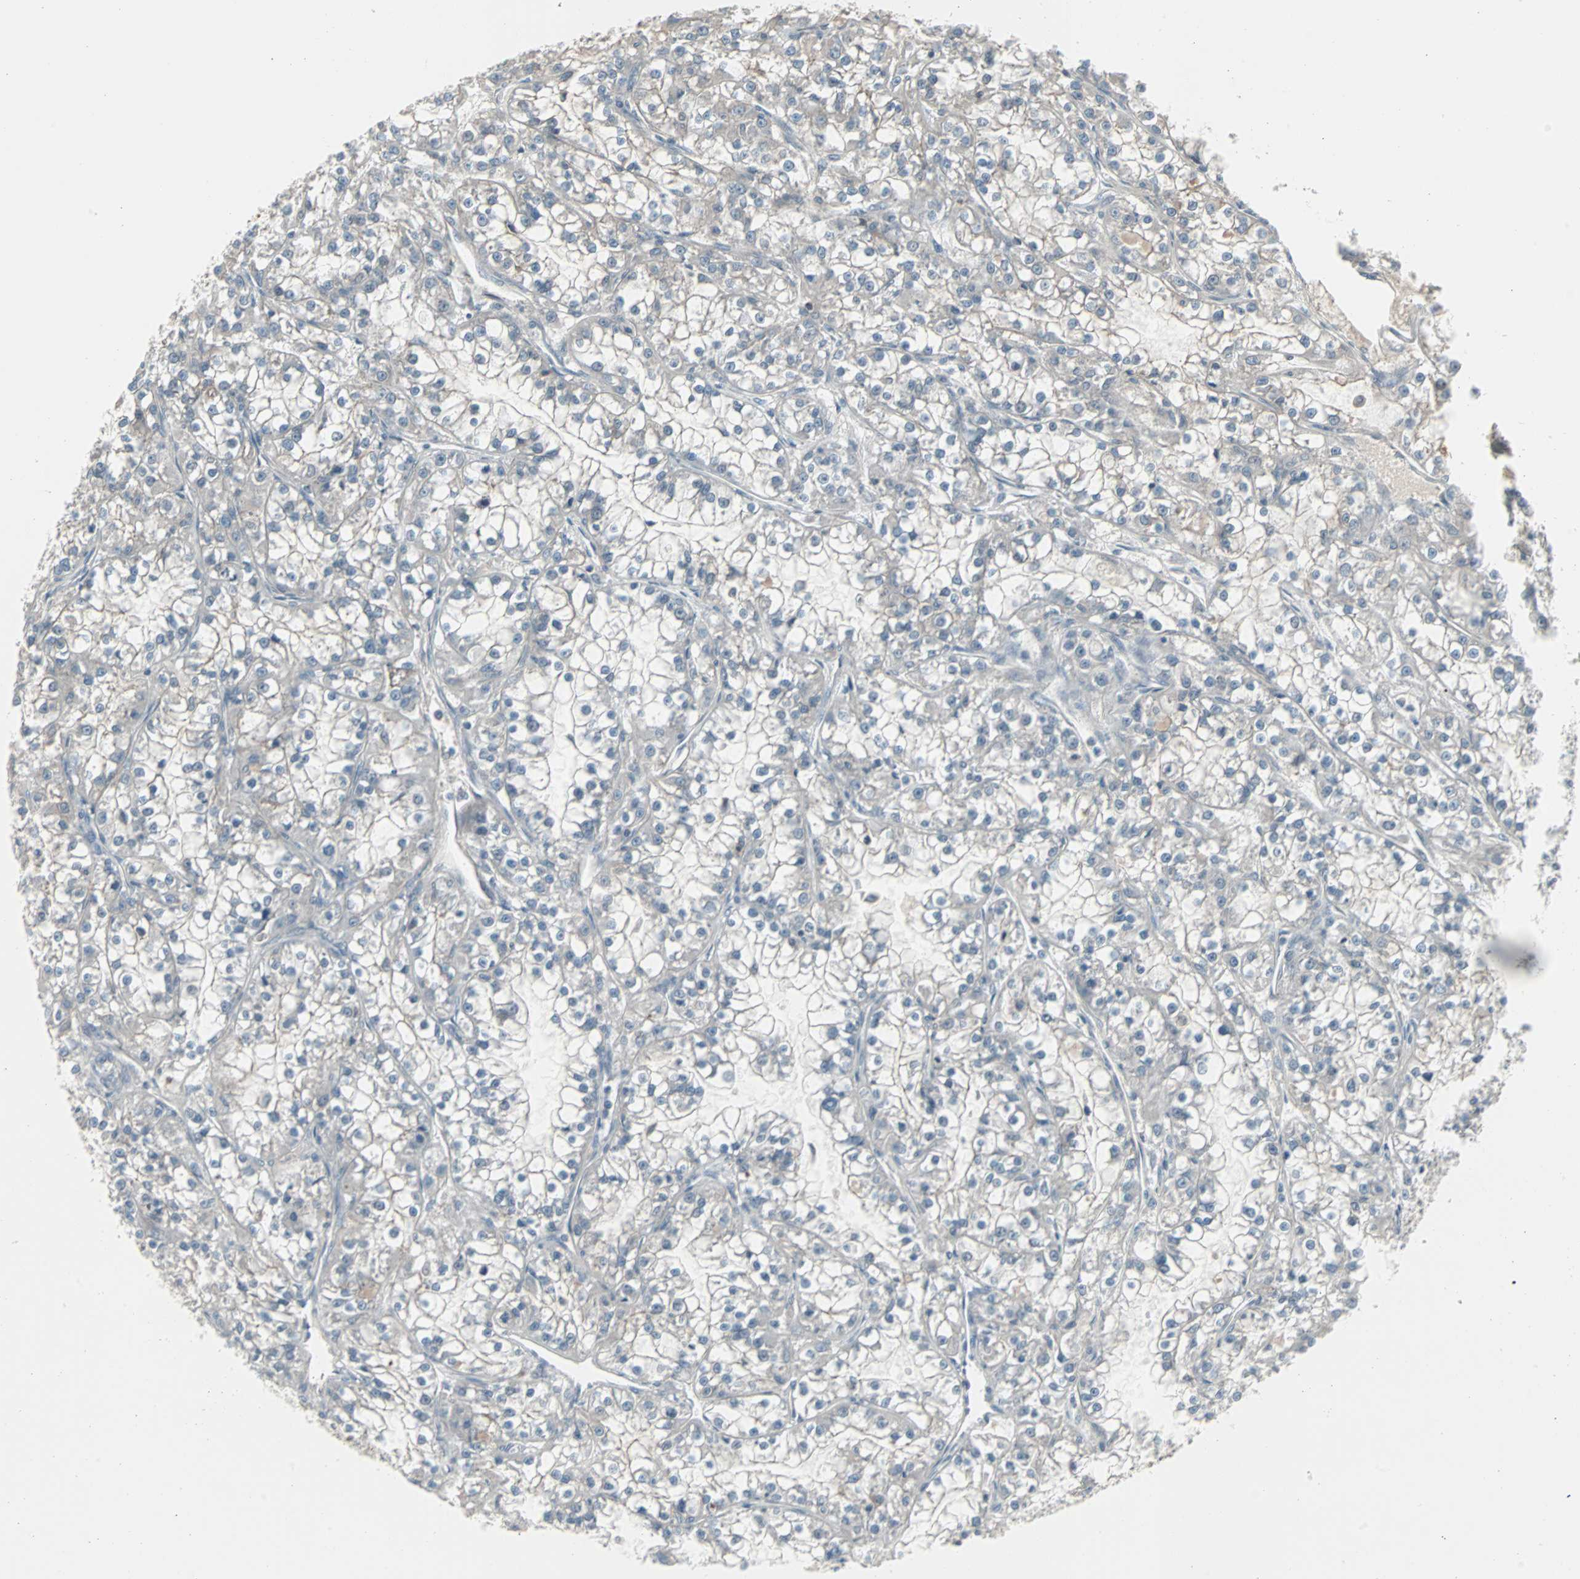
{"staining": {"intensity": "weak", "quantity": "<25%", "location": "cytoplasmic/membranous"}, "tissue": "renal cancer", "cell_type": "Tumor cells", "image_type": "cancer", "snomed": [{"axis": "morphology", "description": "Adenocarcinoma, NOS"}, {"axis": "topography", "description": "Kidney"}], "caption": "Immunohistochemistry of human renal adenocarcinoma shows no expression in tumor cells.", "gene": "ZSCAN32", "patient": {"sex": "female", "age": 52}}